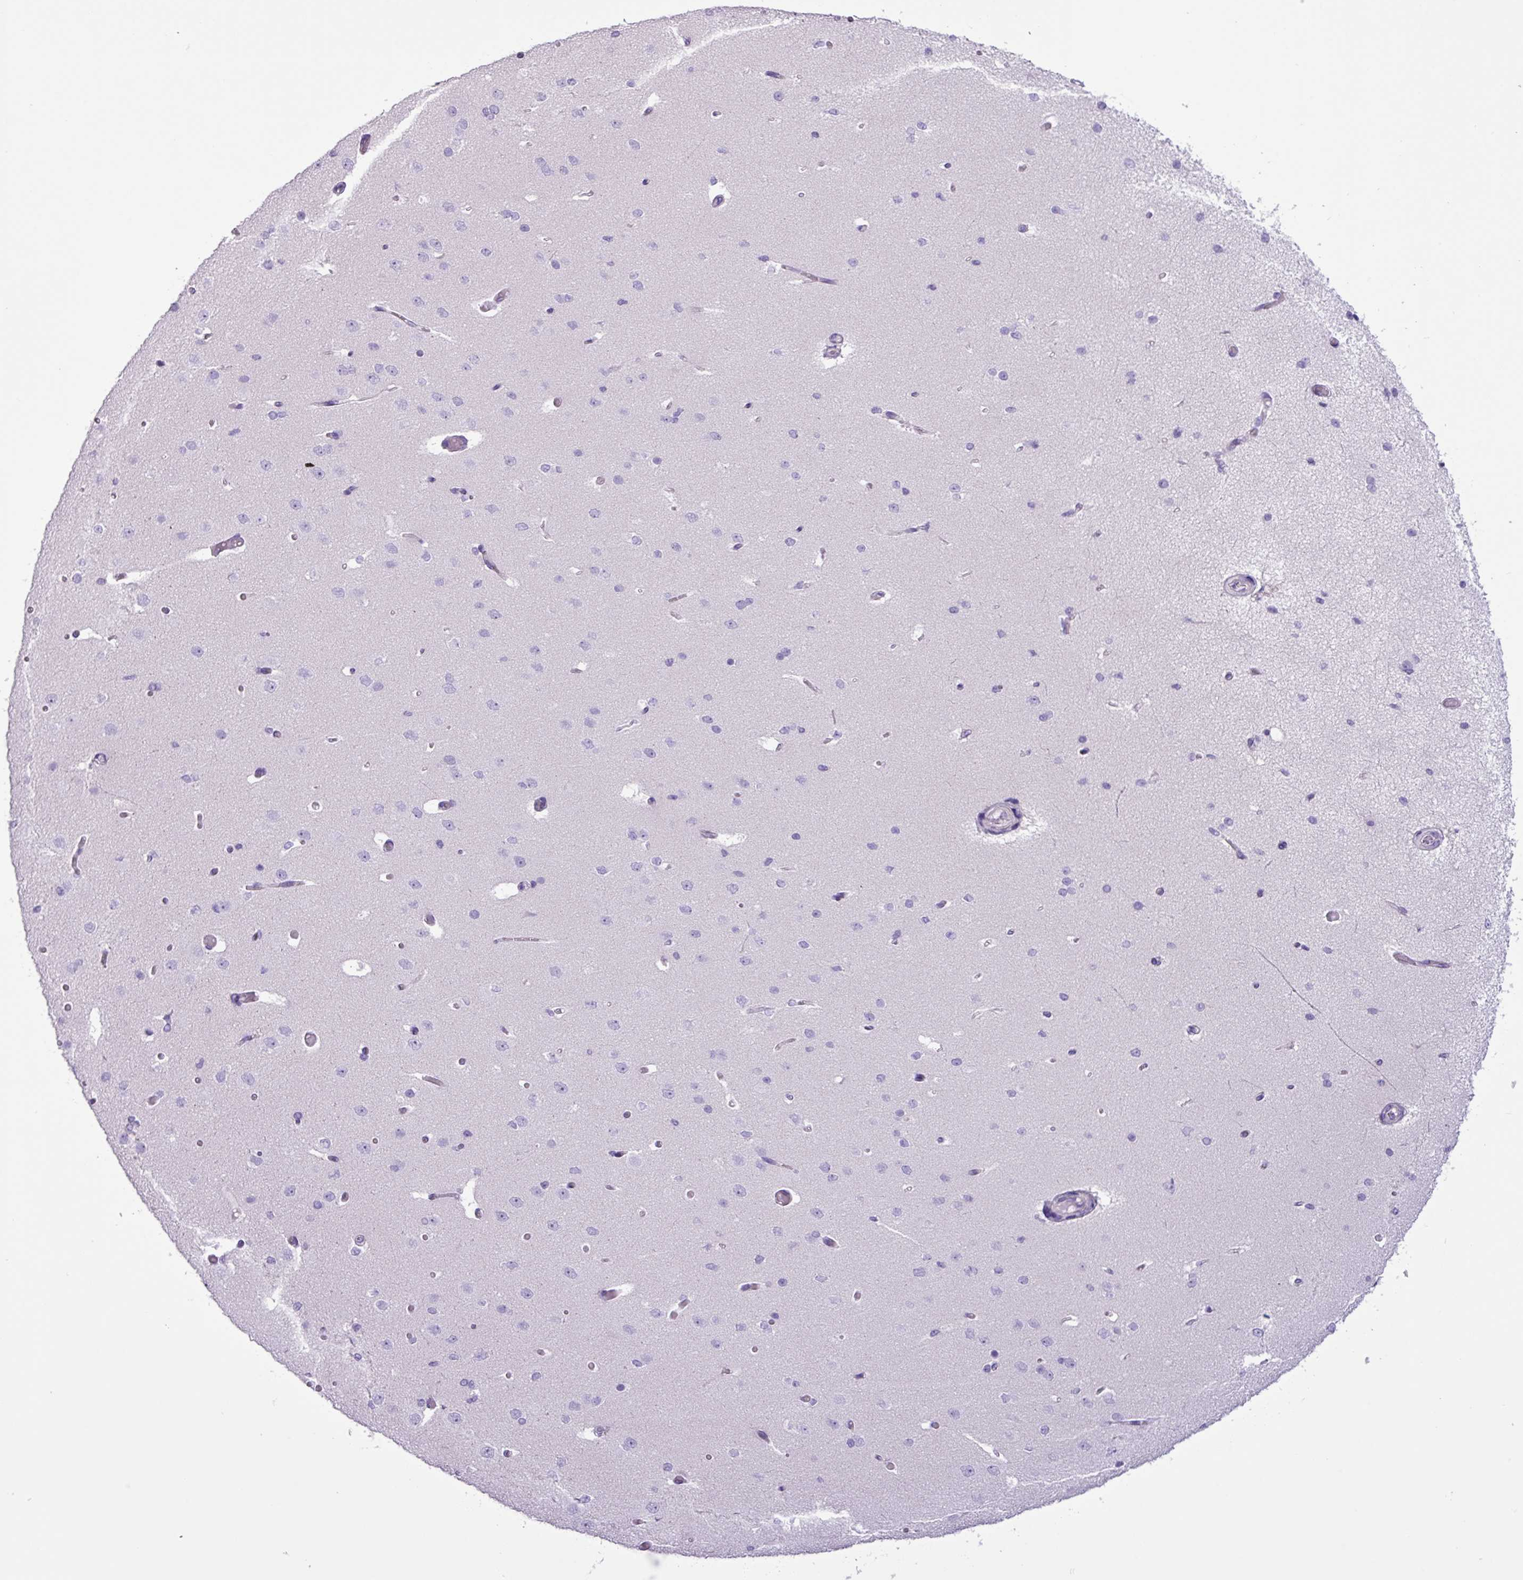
{"staining": {"intensity": "negative", "quantity": "none", "location": "none"}, "tissue": "cerebral cortex", "cell_type": "Endothelial cells", "image_type": "normal", "snomed": [{"axis": "morphology", "description": "Normal tissue, NOS"}, {"axis": "morphology", "description": "Inflammation, NOS"}, {"axis": "topography", "description": "Cerebral cortex"}], "caption": "This is an immunohistochemistry (IHC) histopathology image of benign cerebral cortex. There is no positivity in endothelial cells.", "gene": "CYSTM1", "patient": {"sex": "male", "age": 6}}